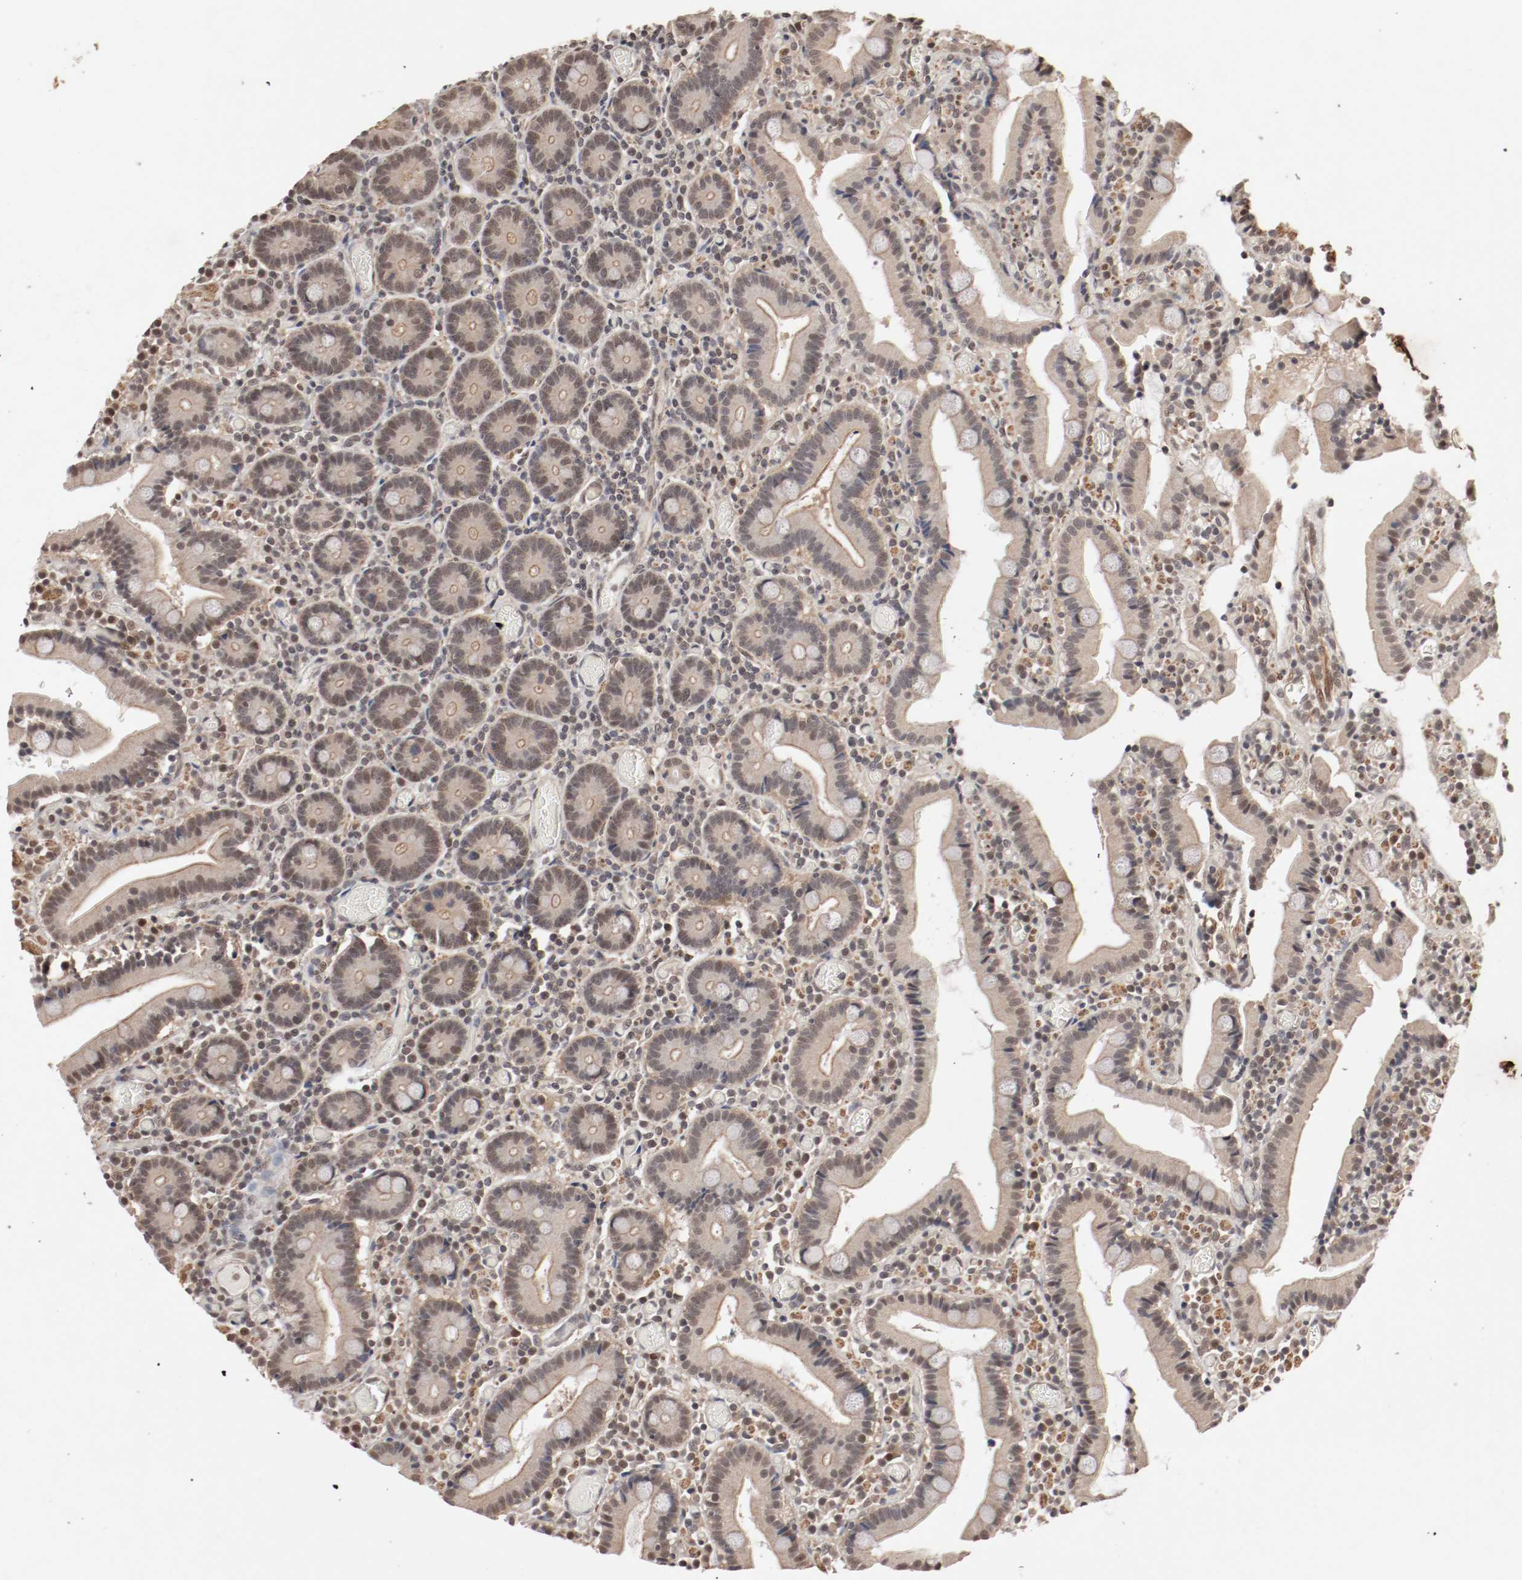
{"staining": {"intensity": "moderate", "quantity": ">75%", "location": "cytoplasmic/membranous,nuclear"}, "tissue": "duodenum", "cell_type": "Glandular cells", "image_type": "normal", "snomed": [{"axis": "morphology", "description": "Normal tissue, NOS"}, {"axis": "topography", "description": "Duodenum"}], "caption": "Glandular cells show medium levels of moderate cytoplasmic/membranous,nuclear positivity in about >75% of cells in normal duodenum.", "gene": "CSNK2B", "patient": {"sex": "female", "age": 53}}